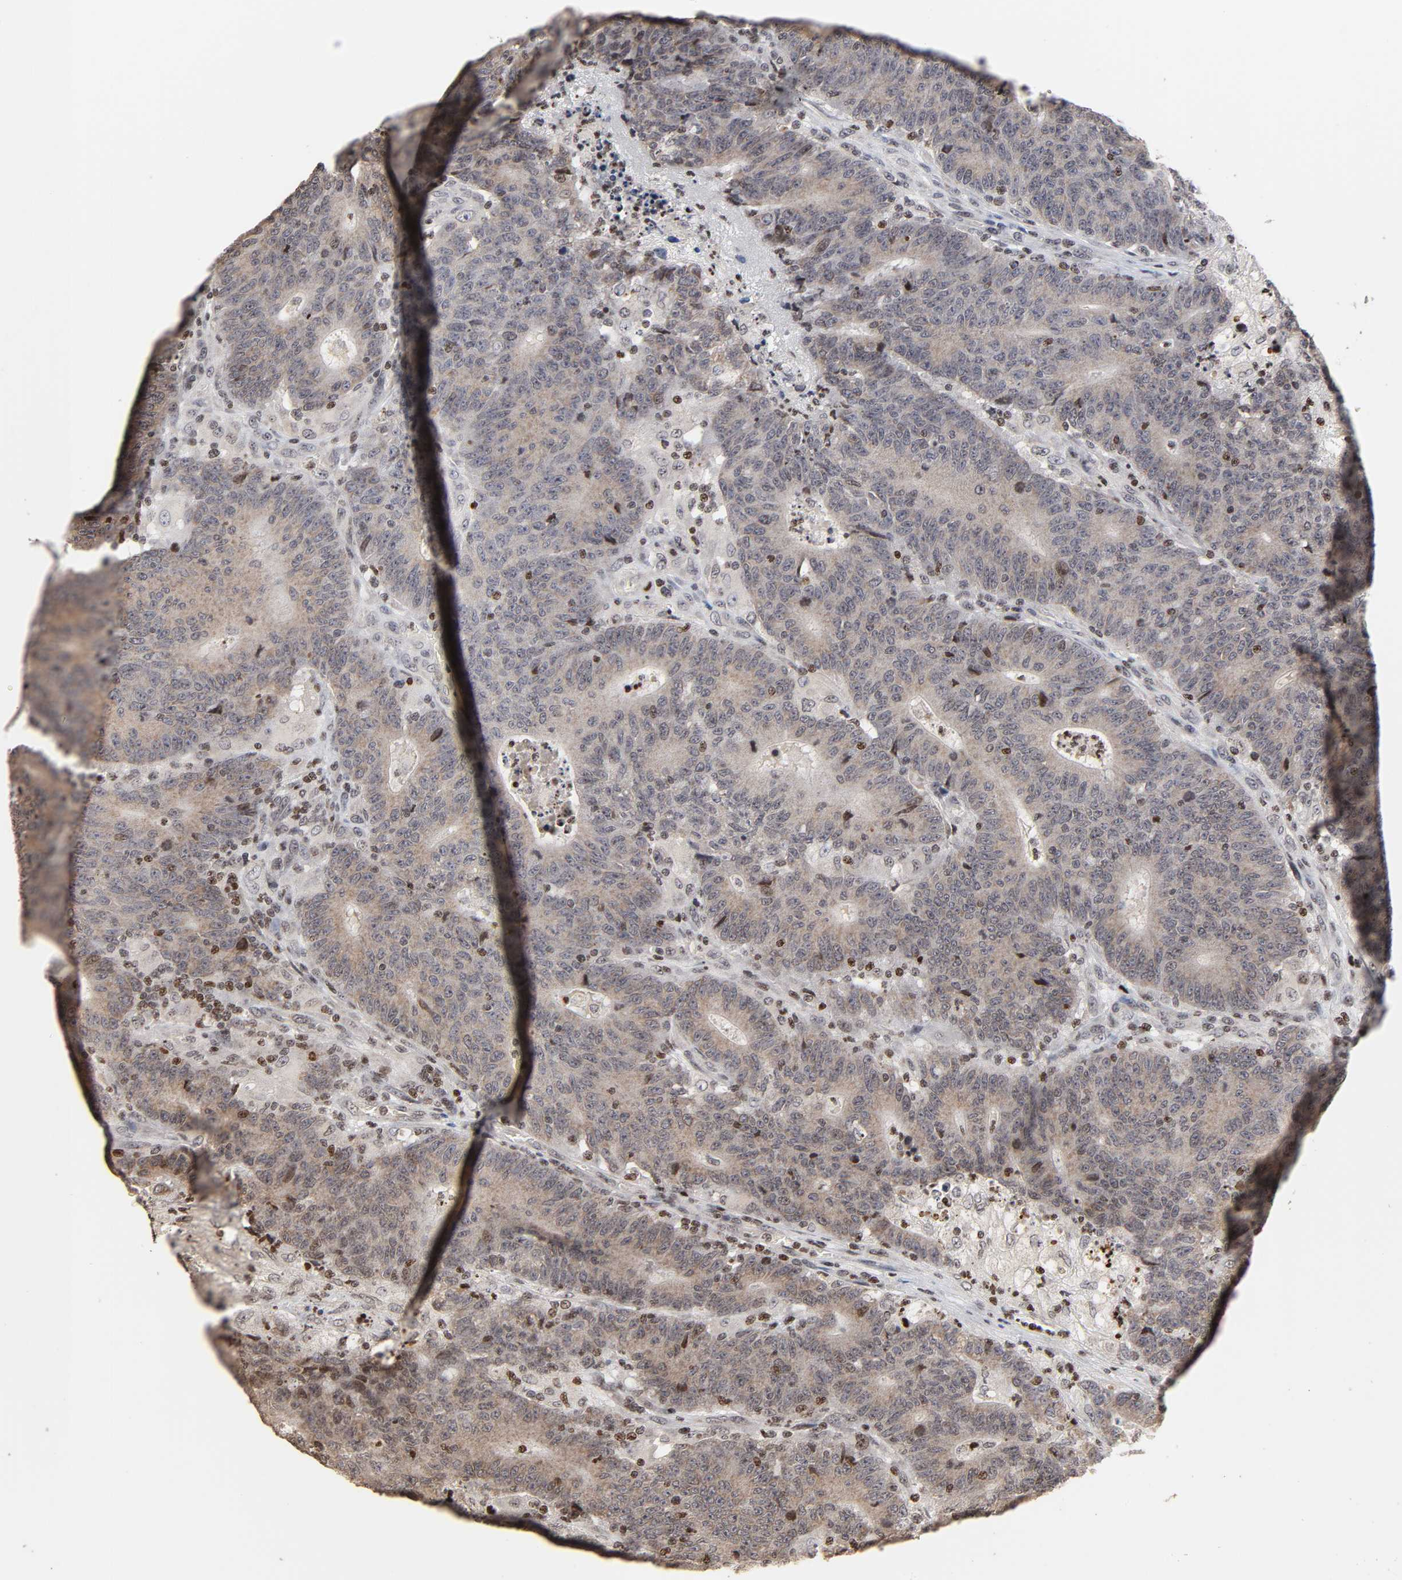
{"staining": {"intensity": "strong", "quantity": "<25%", "location": "nuclear"}, "tissue": "colorectal cancer", "cell_type": "Tumor cells", "image_type": "cancer", "snomed": [{"axis": "morphology", "description": "Normal tissue, NOS"}, {"axis": "morphology", "description": "Adenocarcinoma, NOS"}, {"axis": "topography", "description": "Colon"}], "caption": "Brown immunohistochemical staining in colorectal cancer (adenocarcinoma) displays strong nuclear positivity in approximately <25% of tumor cells.", "gene": "ZNF473", "patient": {"sex": "female", "age": 75}}